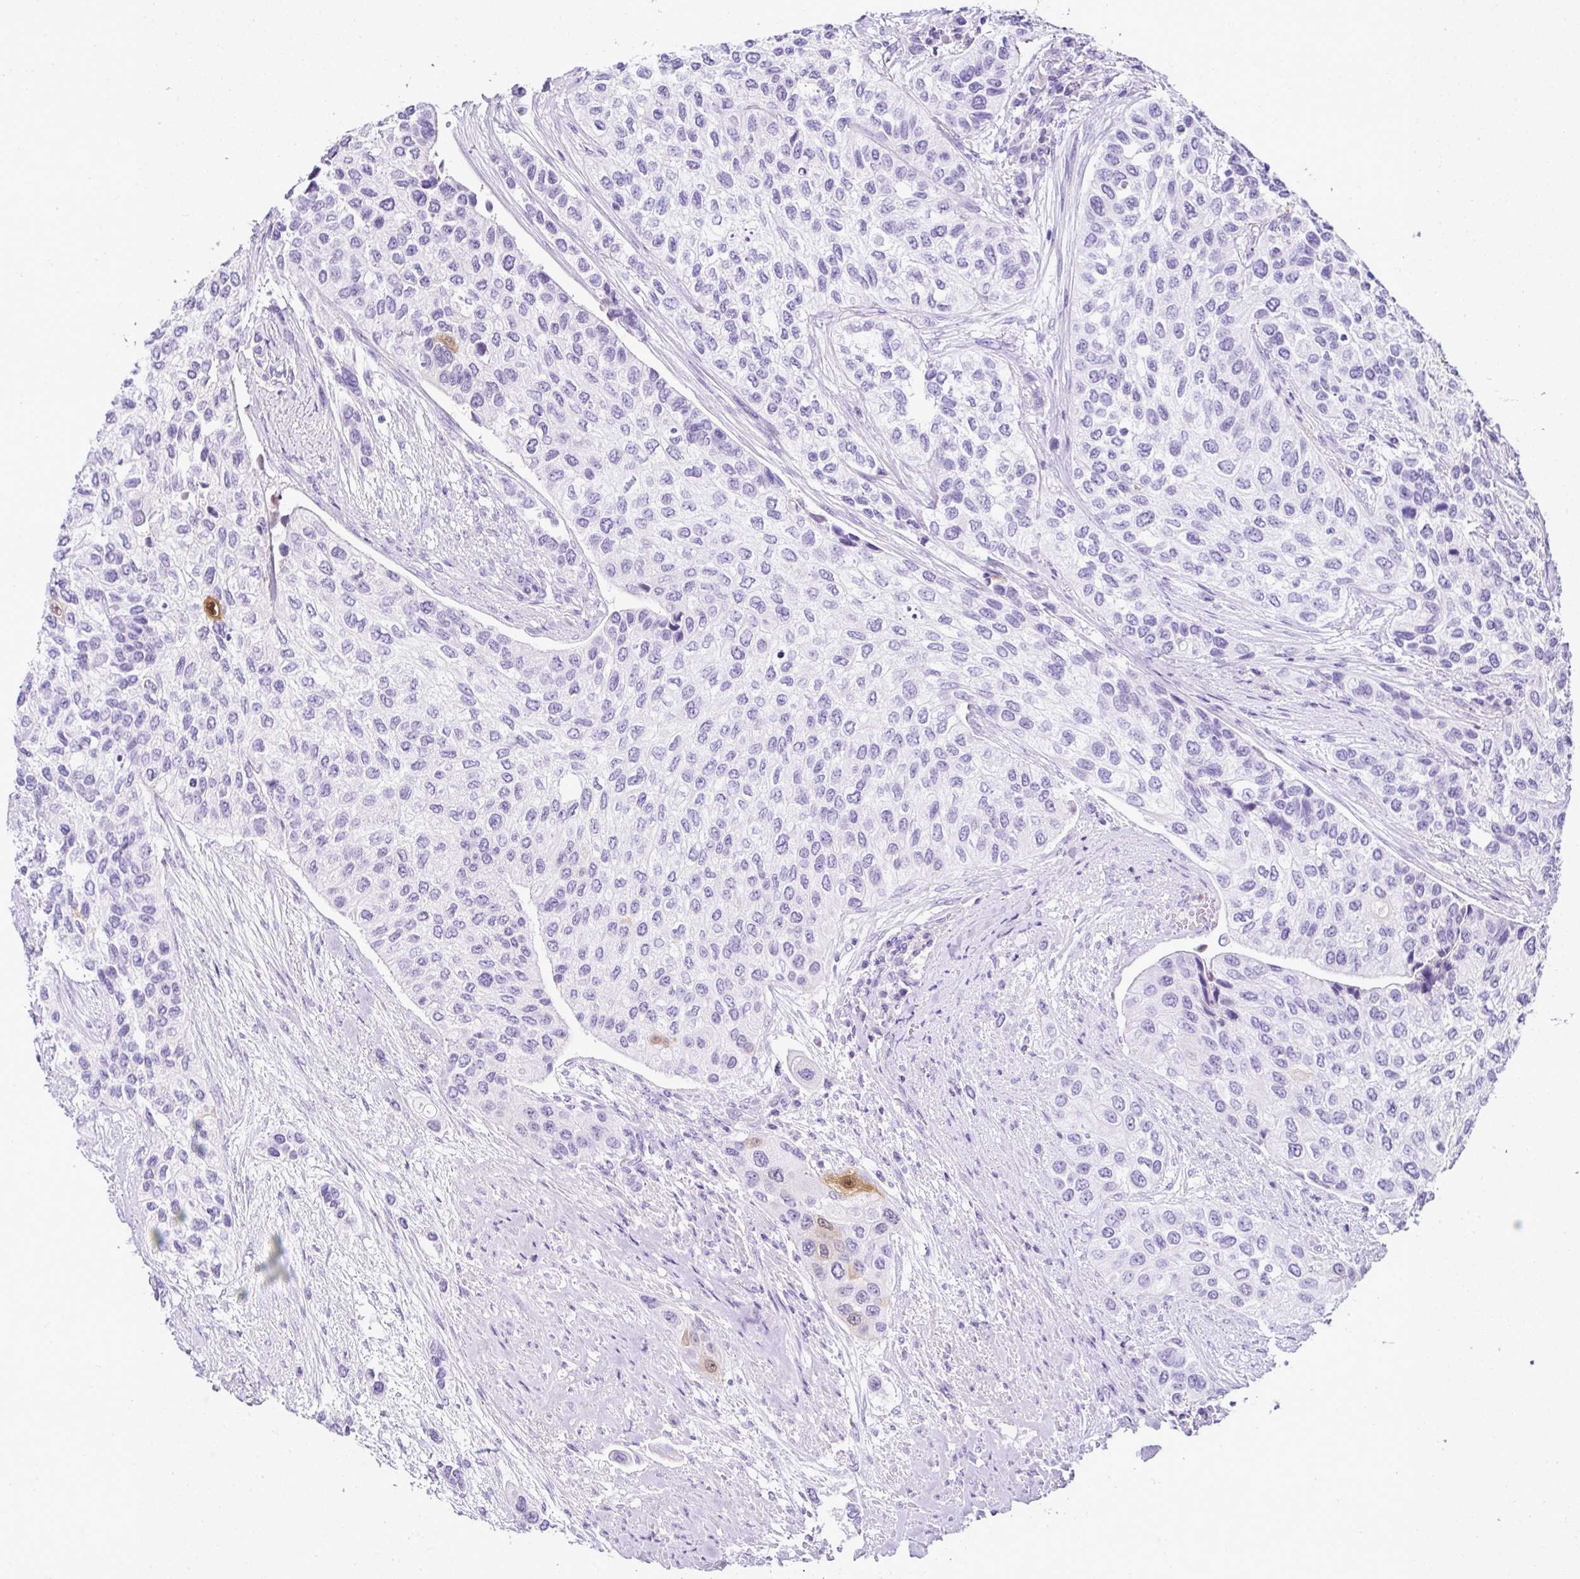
{"staining": {"intensity": "negative", "quantity": "none", "location": "none"}, "tissue": "urothelial cancer", "cell_type": "Tumor cells", "image_type": "cancer", "snomed": [{"axis": "morphology", "description": "Normal tissue, NOS"}, {"axis": "morphology", "description": "Urothelial carcinoma, High grade"}, {"axis": "topography", "description": "Vascular tissue"}, {"axis": "topography", "description": "Urinary bladder"}], "caption": "The IHC image has no significant expression in tumor cells of high-grade urothelial carcinoma tissue.", "gene": "SERPINB3", "patient": {"sex": "female", "age": 56}}